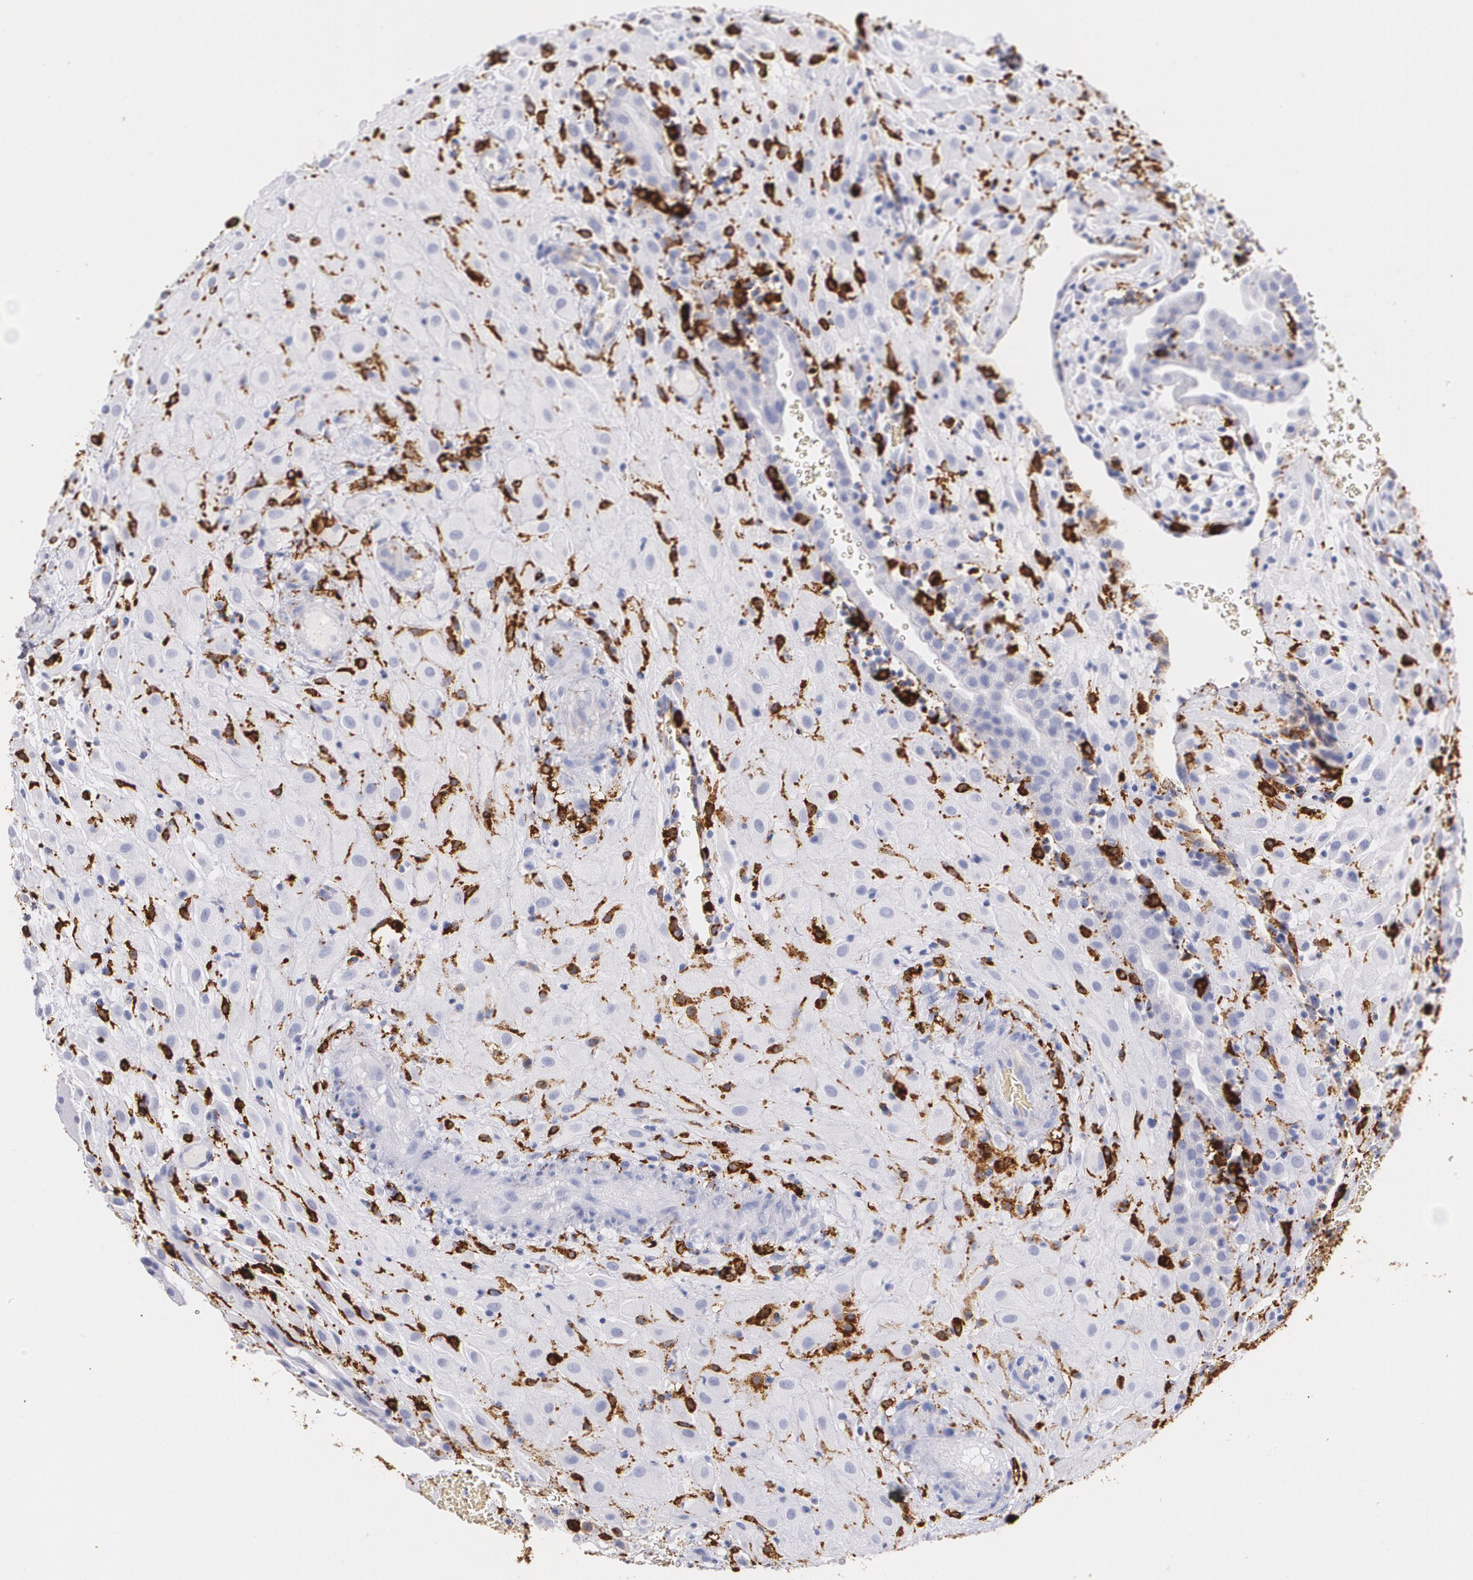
{"staining": {"intensity": "weak", "quantity": "25%-75%", "location": "cytoplasmic/membranous"}, "tissue": "placenta", "cell_type": "Decidual cells", "image_type": "normal", "snomed": [{"axis": "morphology", "description": "Normal tissue, NOS"}, {"axis": "topography", "description": "Placenta"}], "caption": "This is an image of immunohistochemistry (IHC) staining of unremarkable placenta, which shows weak staining in the cytoplasmic/membranous of decidual cells.", "gene": "HLA", "patient": {"sex": "female", "age": 19}}